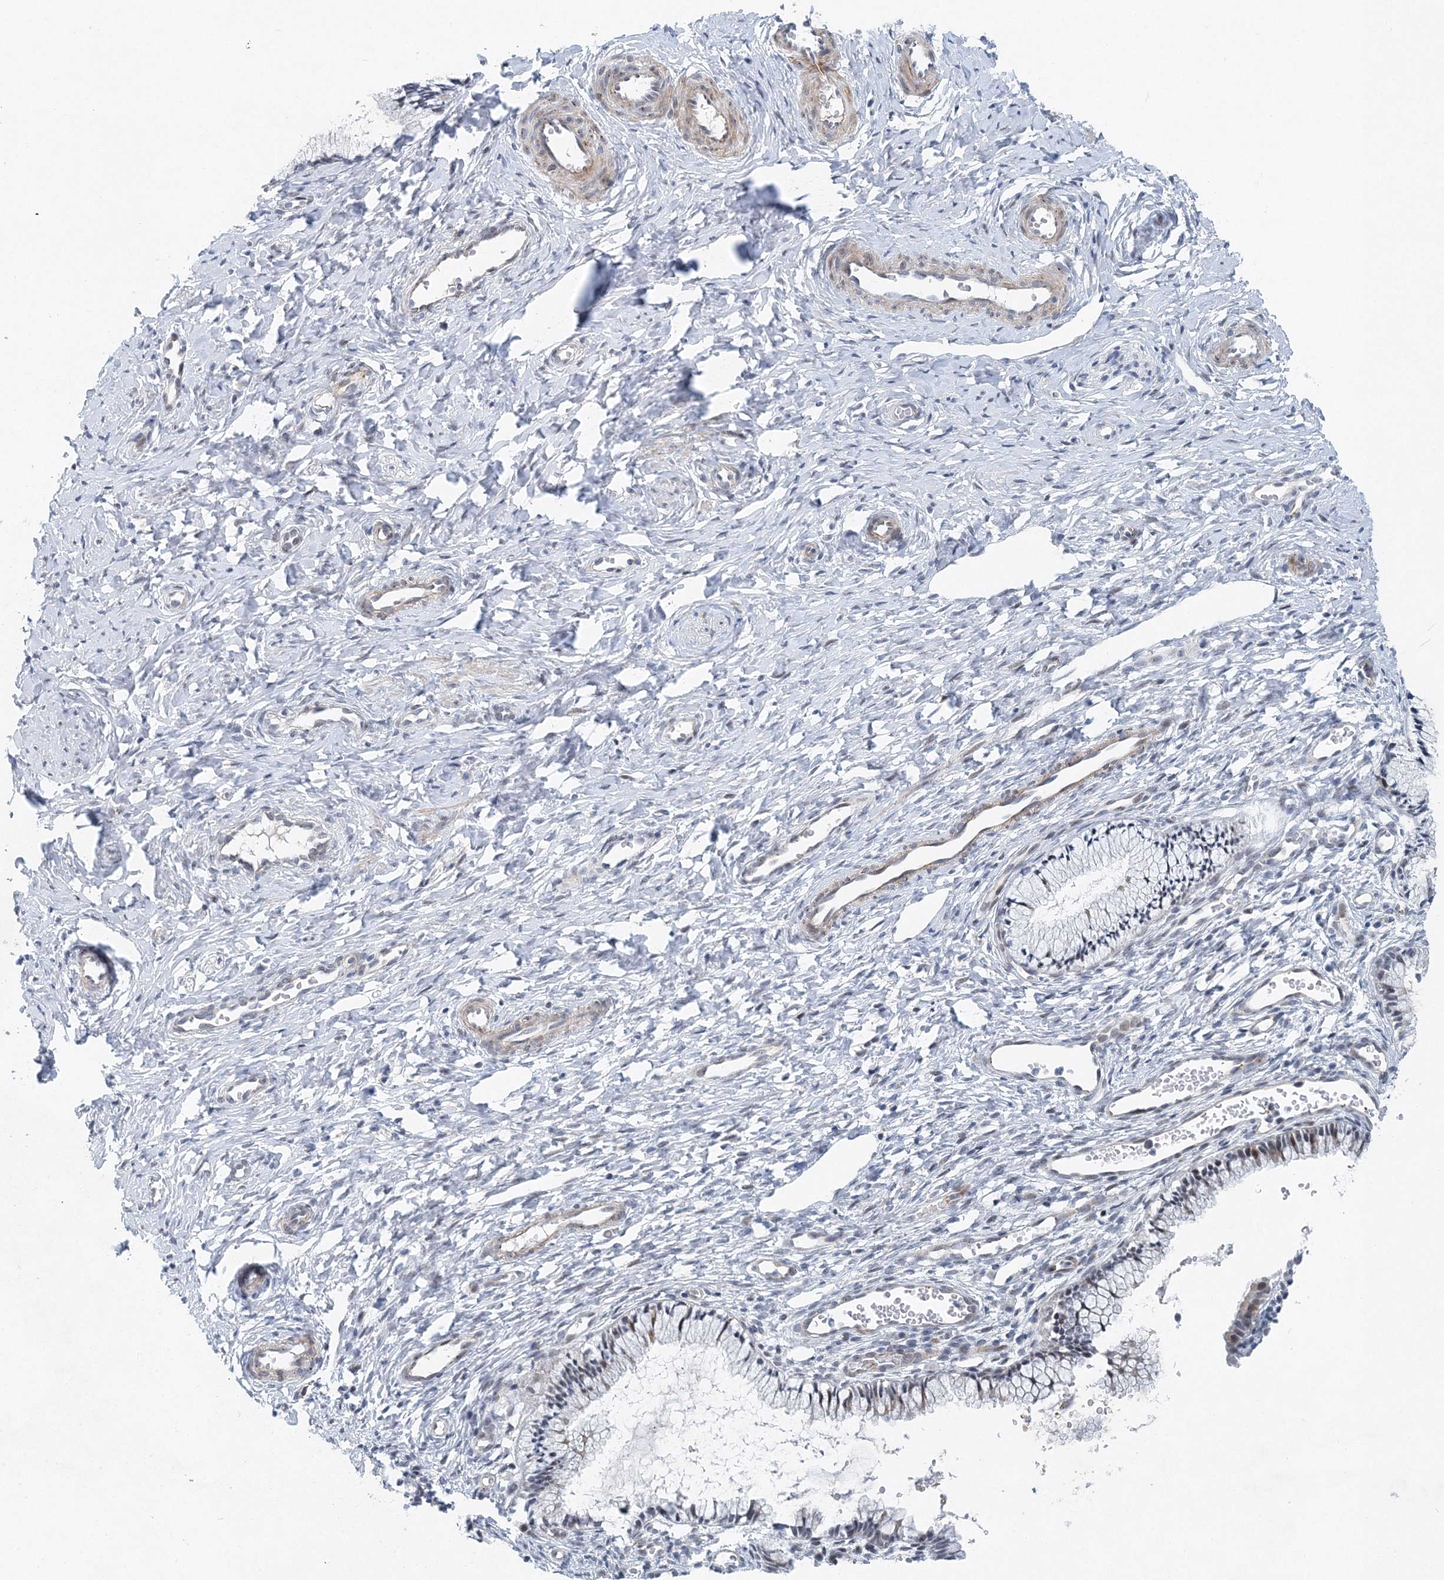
{"staining": {"intensity": "weak", "quantity": "<25%", "location": "cytoplasmic/membranous"}, "tissue": "cervix", "cell_type": "Glandular cells", "image_type": "normal", "snomed": [{"axis": "morphology", "description": "Normal tissue, NOS"}, {"axis": "topography", "description": "Cervix"}], "caption": "This is an IHC image of unremarkable cervix. There is no expression in glandular cells.", "gene": "UIMC1", "patient": {"sex": "female", "age": 27}}